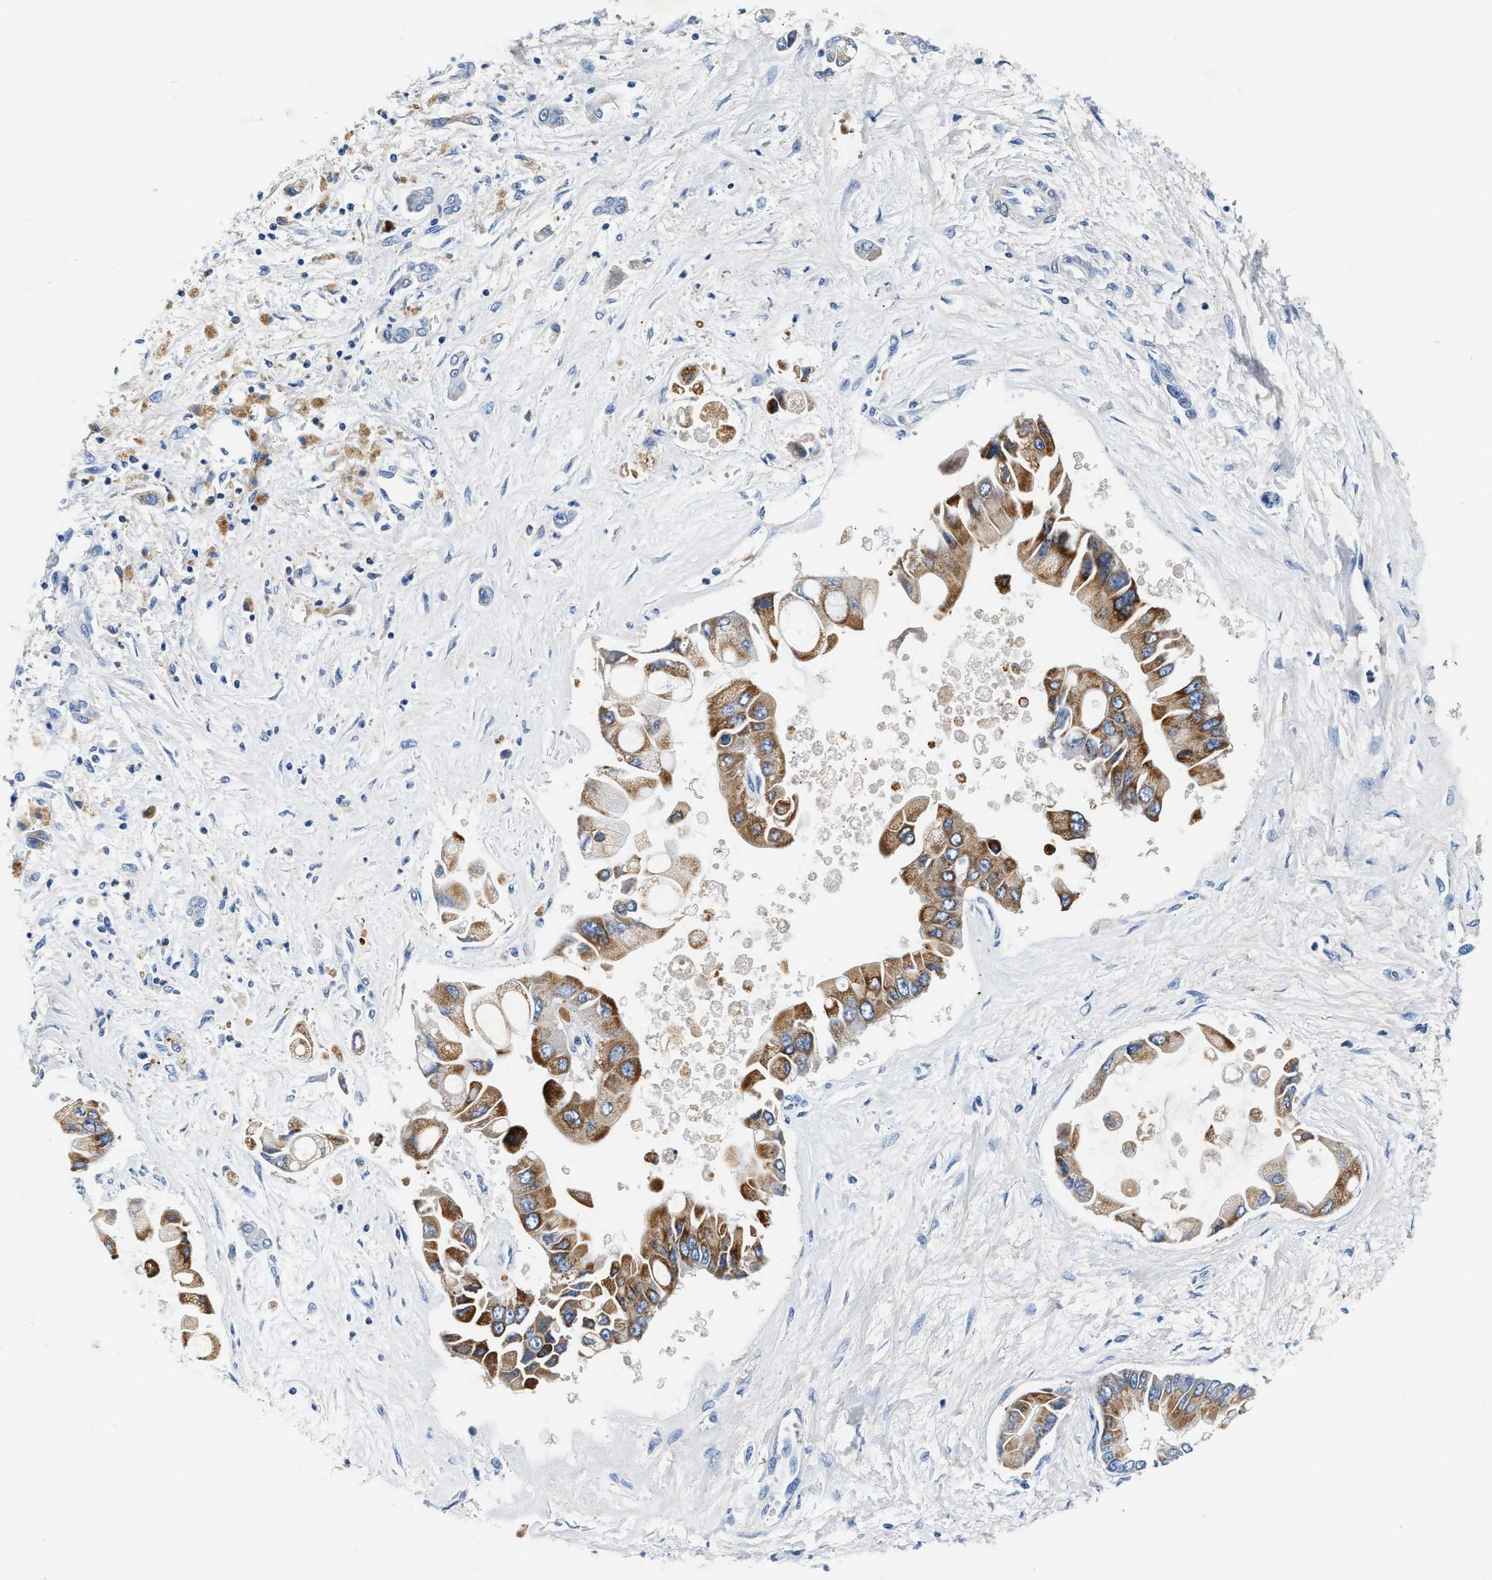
{"staining": {"intensity": "strong", "quantity": ">75%", "location": "cytoplasmic/membranous"}, "tissue": "liver cancer", "cell_type": "Tumor cells", "image_type": "cancer", "snomed": [{"axis": "morphology", "description": "Cholangiocarcinoma"}, {"axis": "topography", "description": "Liver"}], "caption": "Immunohistochemistry (IHC) (DAB (3,3'-diaminobenzidine)) staining of human cholangiocarcinoma (liver) displays strong cytoplasmic/membranous protein staining in approximately >75% of tumor cells.", "gene": "TUT7", "patient": {"sex": "male", "age": 50}}